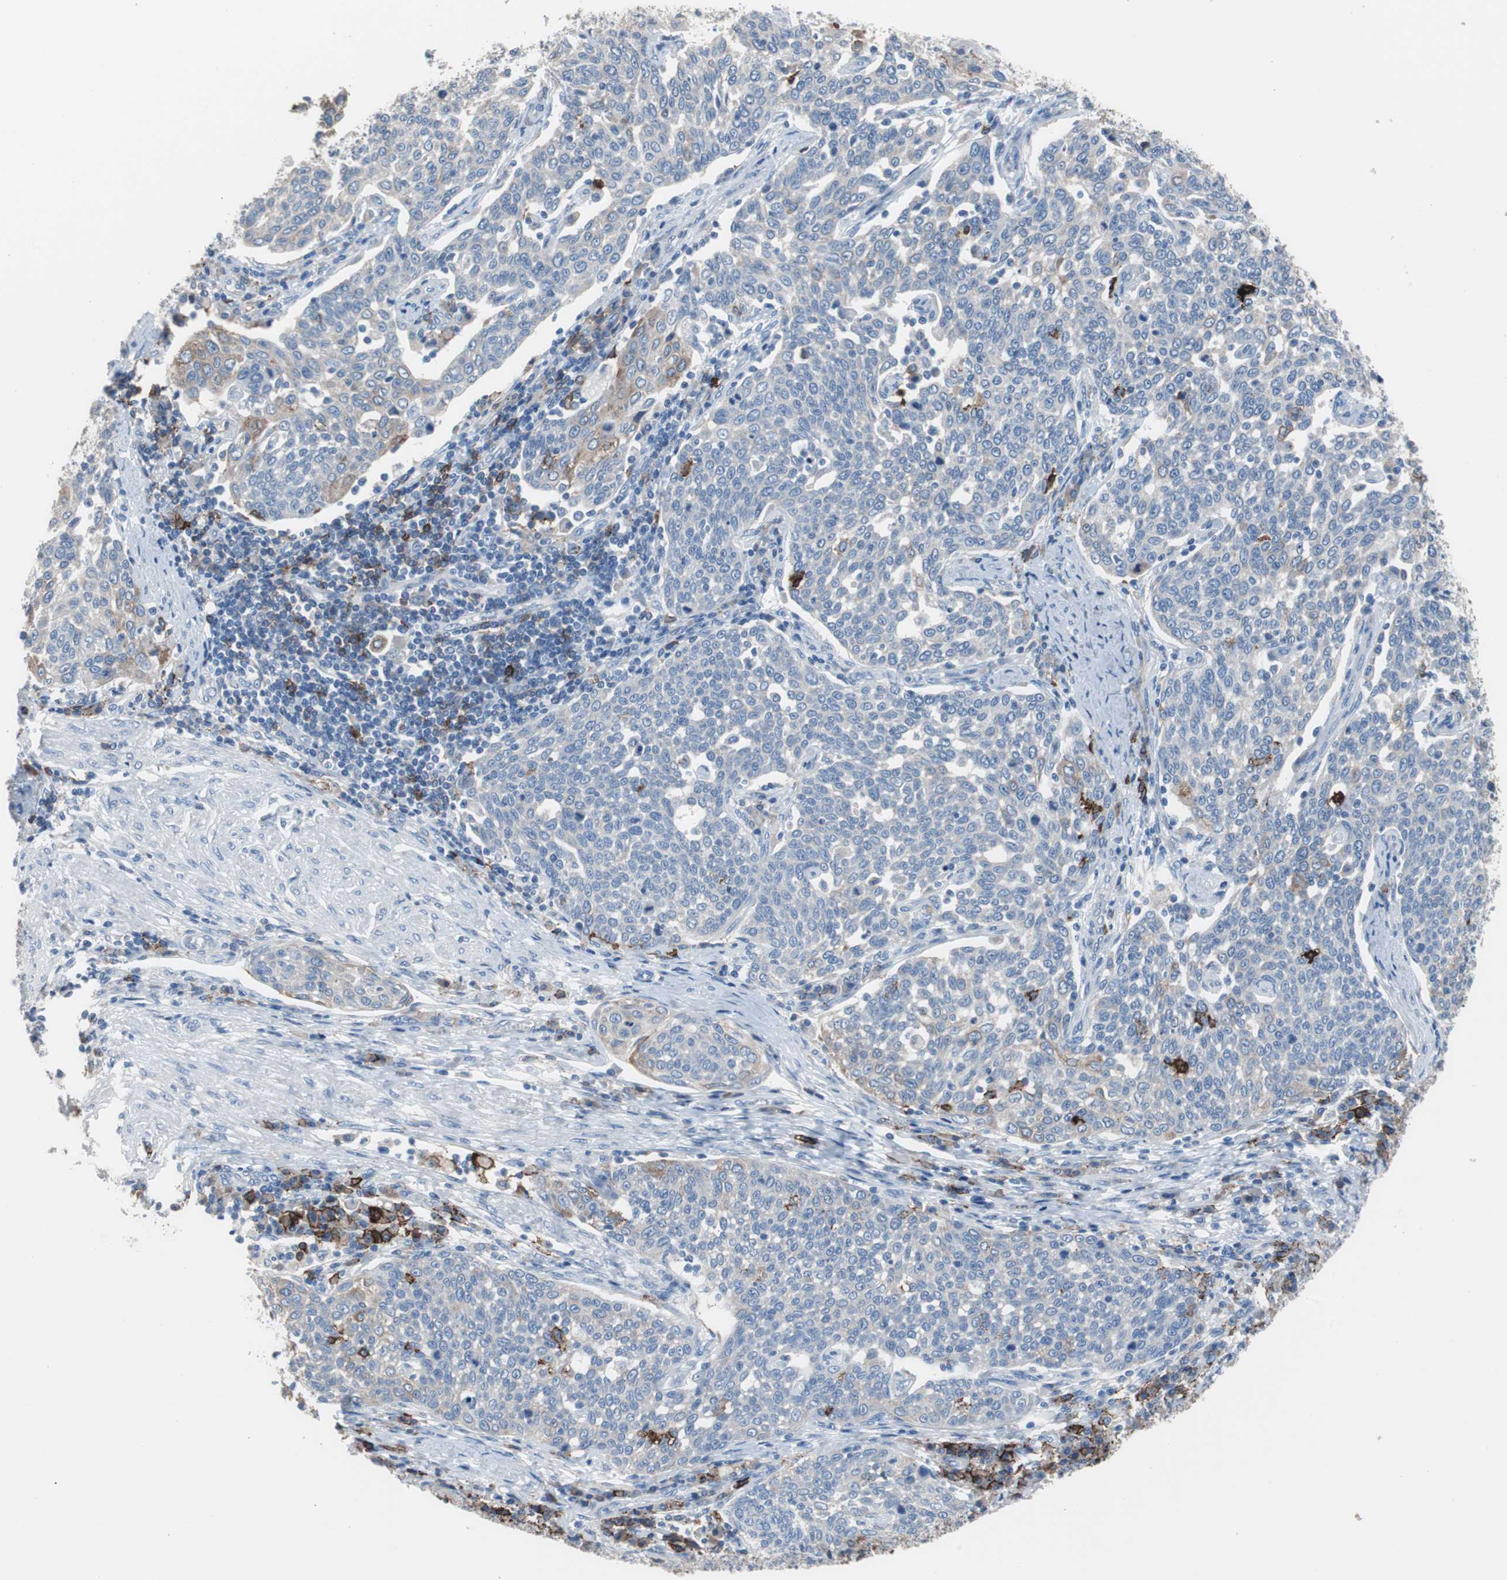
{"staining": {"intensity": "negative", "quantity": "none", "location": "none"}, "tissue": "cervical cancer", "cell_type": "Tumor cells", "image_type": "cancer", "snomed": [{"axis": "morphology", "description": "Squamous cell carcinoma, NOS"}, {"axis": "topography", "description": "Cervix"}], "caption": "A high-resolution photomicrograph shows immunohistochemistry (IHC) staining of cervical squamous cell carcinoma, which demonstrates no significant positivity in tumor cells.", "gene": "FCGR2B", "patient": {"sex": "female", "age": 34}}